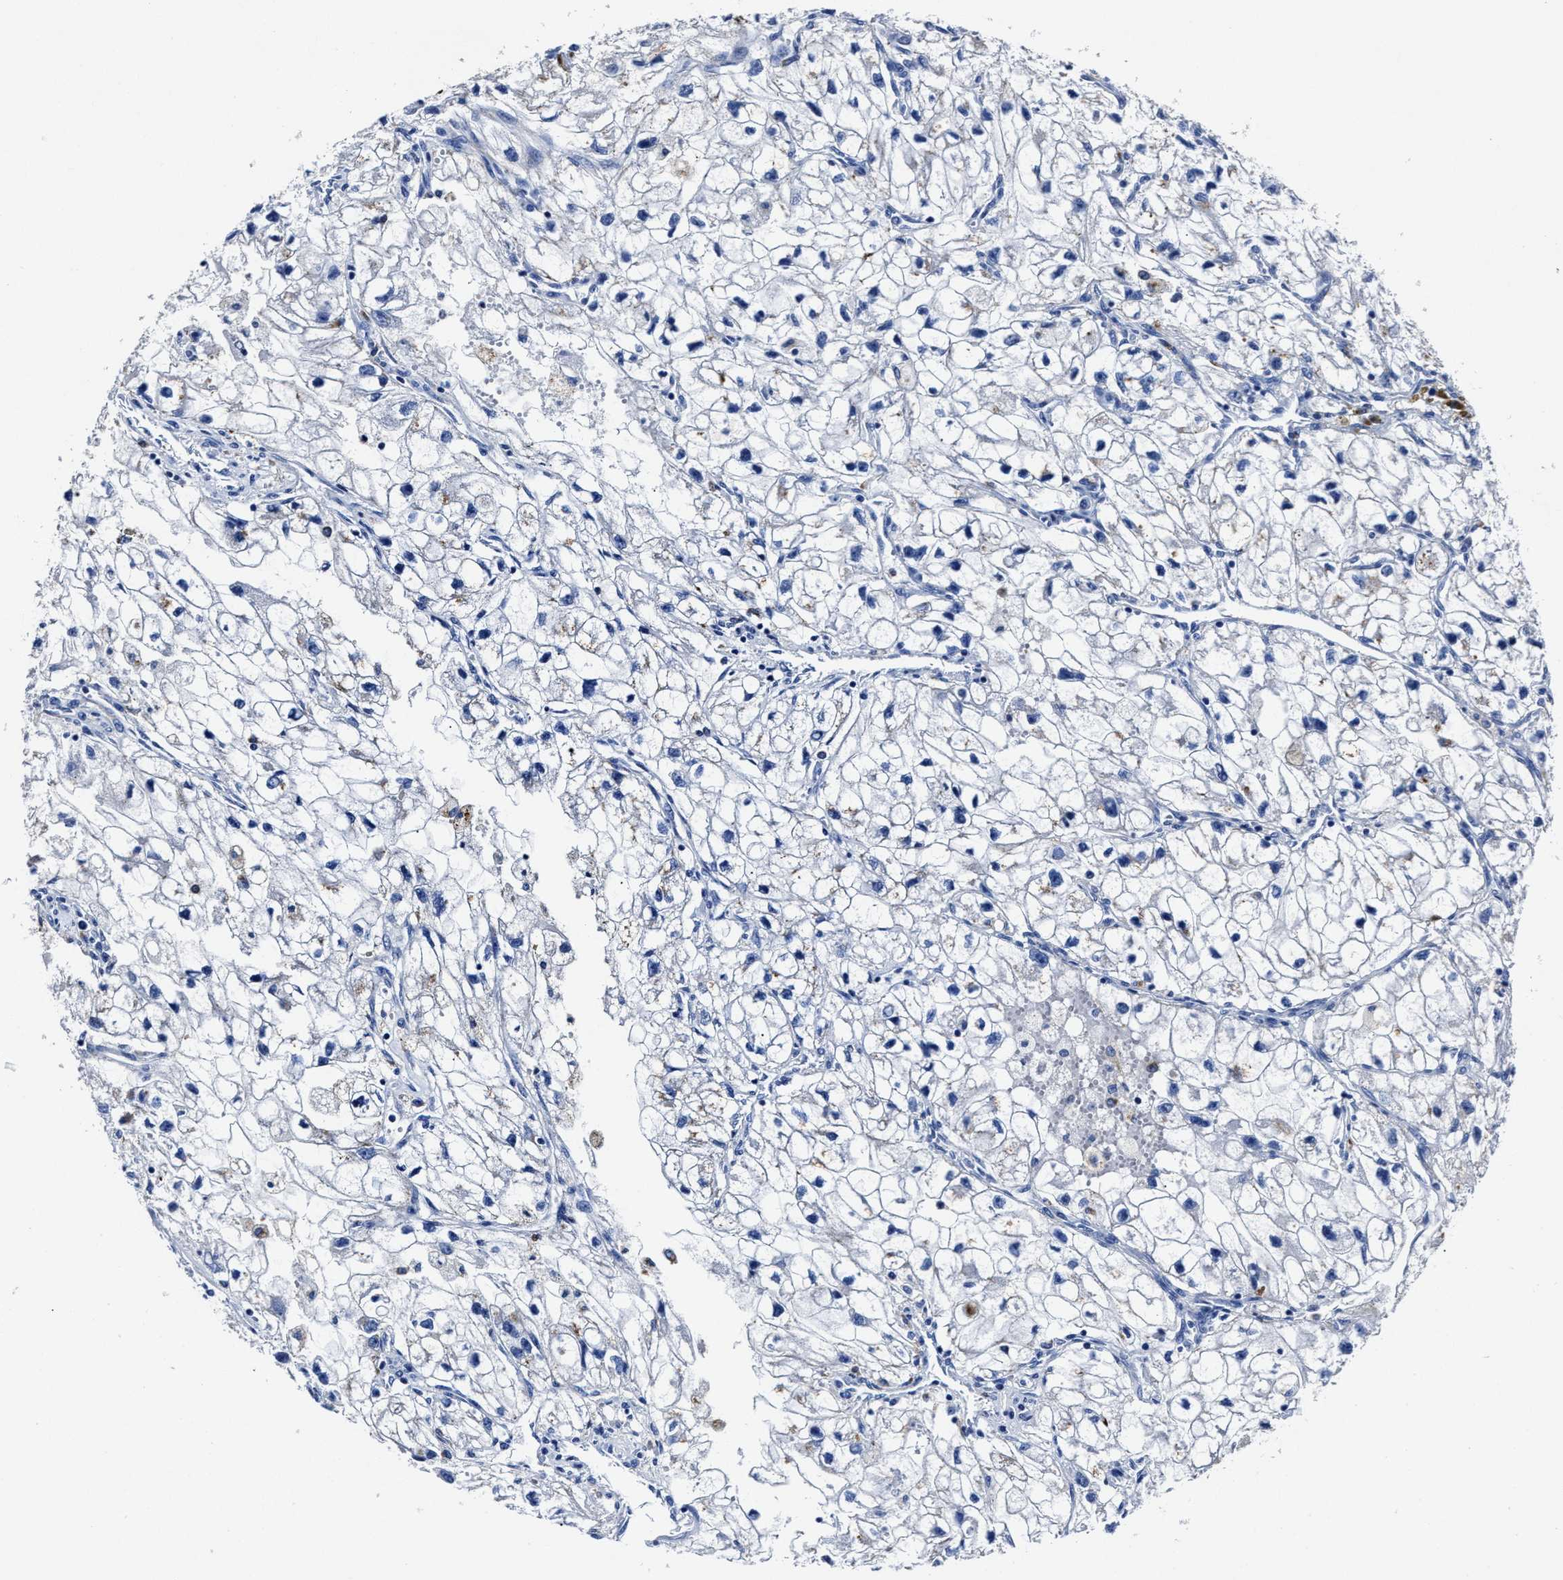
{"staining": {"intensity": "negative", "quantity": "none", "location": "none"}, "tissue": "renal cancer", "cell_type": "Tumor cells", "image_type": "cancer", "snomed": [{"axis": "morphology", "description": "Adenocarcinoma, NOS"}, {"axis": "topography", "description": "Kidney"}], "caption": "The immunohistochemistry (IHC) image has no significant expression in tumor cells of renal adenocarcinoma tissue.", "gene": "LAMTOR4", "patient": {"sex": "female", "age": 70}}